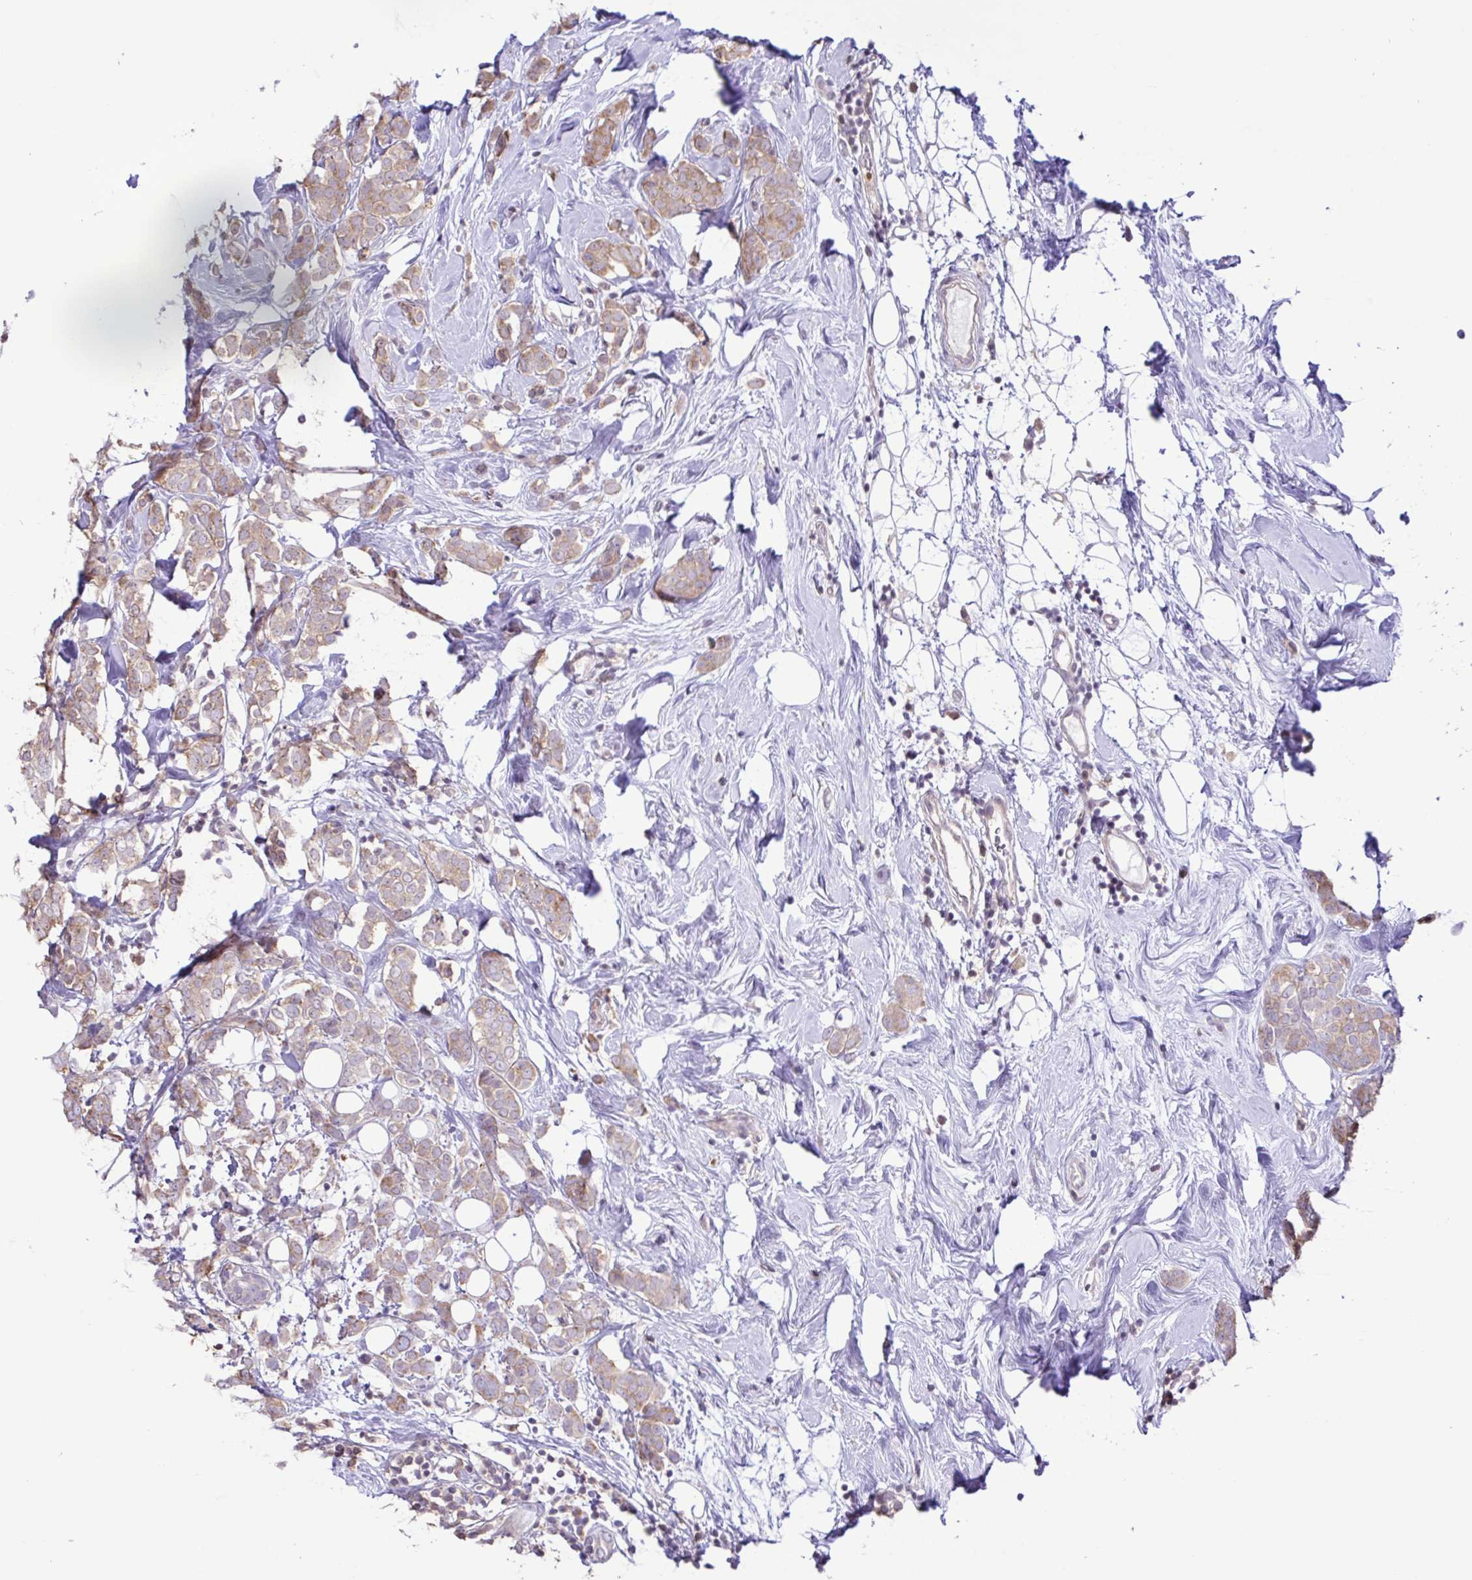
{"staining": {"intensity": "weak", "quantity": "25%-75%", "location": "cytoplasmic/membranous"}, "tissue": "breast cancer", "cell_type": "Tumor cells", "image_type": "cancer", "snomed": [{"axis": "morphology", "description": "Lobular carcinoma"}, {"axis": "topography", "description": "Breast"}], "caption": "An IHC micrograph of neoplastic tissue is shown. Protein staining in brown labels weak cytoplasmic/membranous positivity in lobular carcinoma (breast) within tumor cells.", "gene": "CYP17A1", "patient": {"sex": "female", "age": 49}}